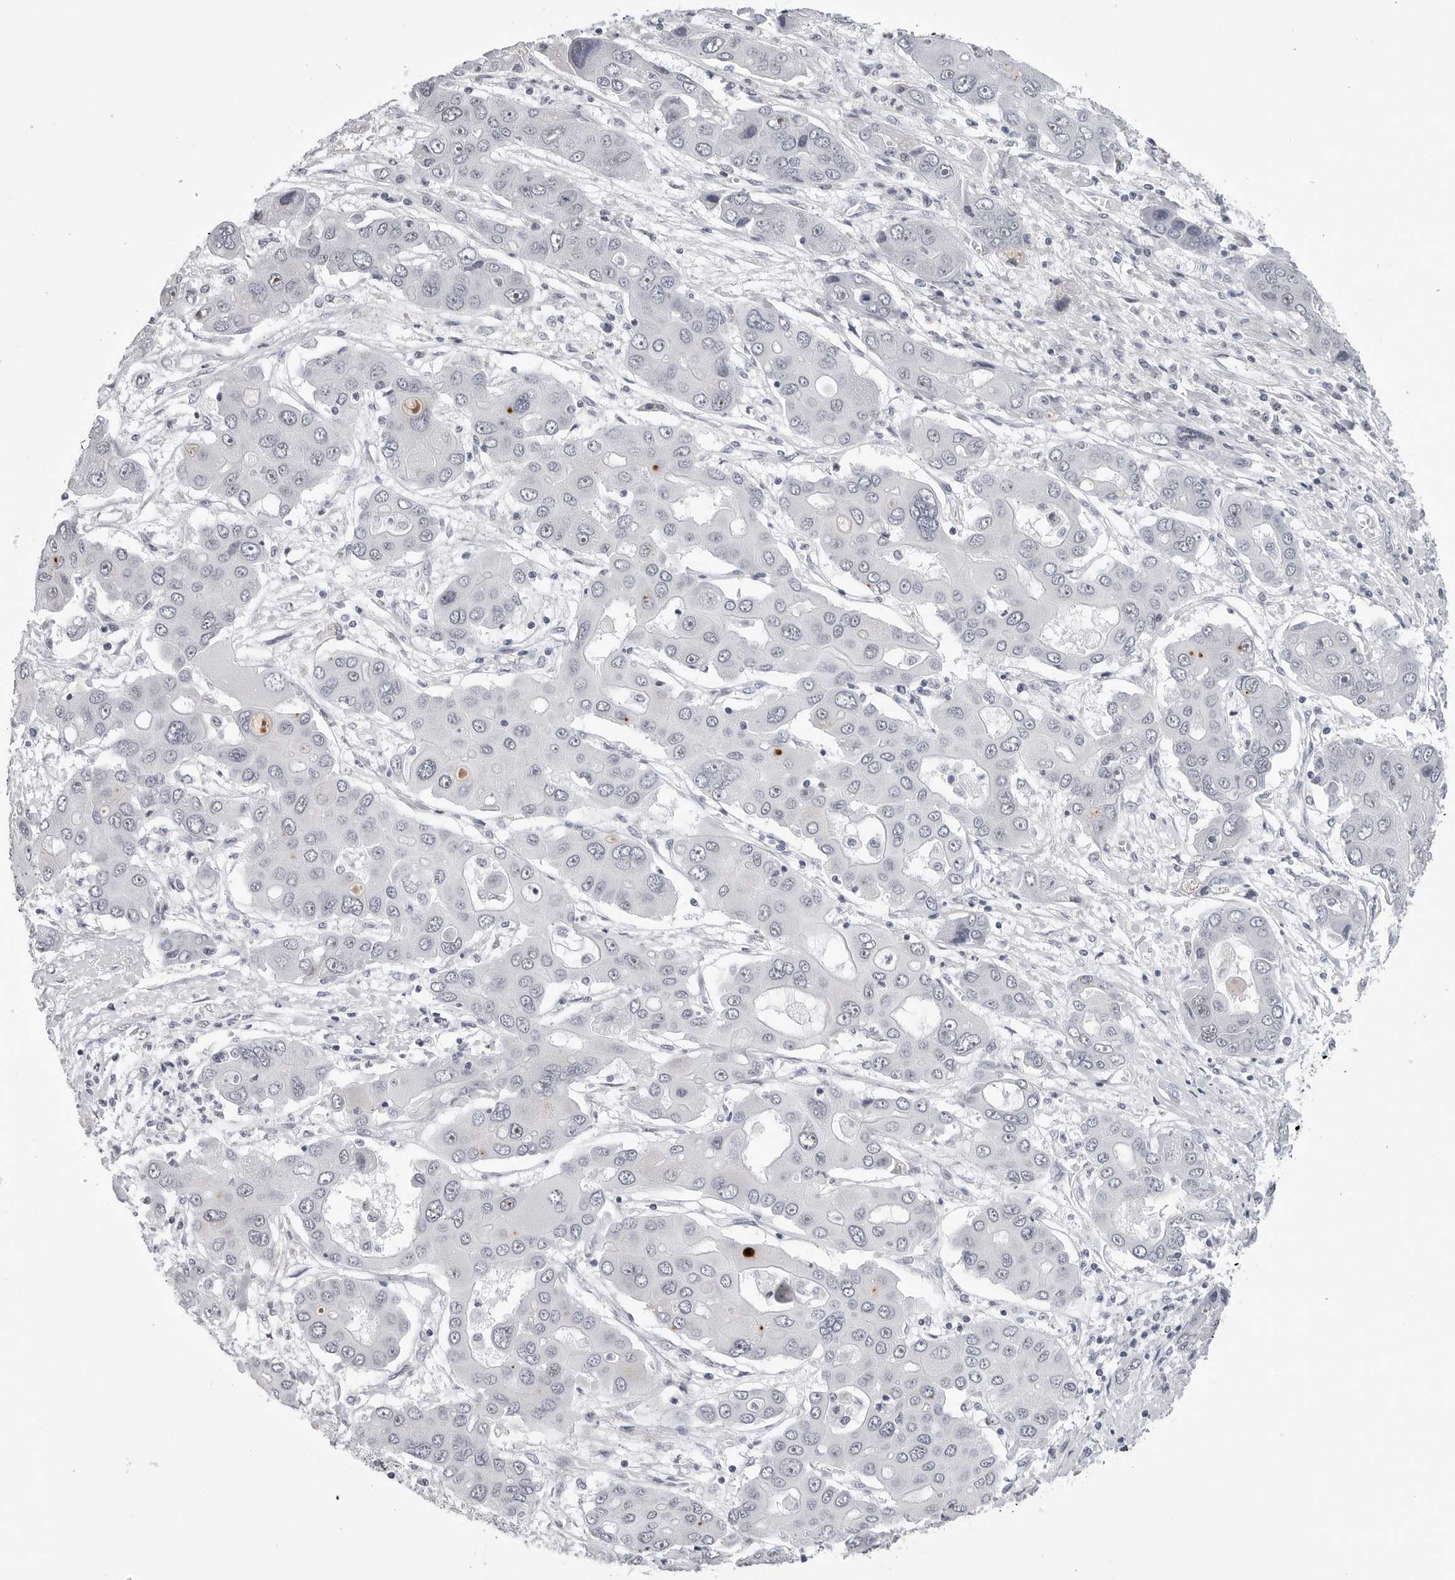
{"staining": {"intensity": "weak", "quantity": "<25%", "location": "nuclear"}, "tissue": "liver cancer", "cell_type": "Tumor cells", "image_type": "cancer", "snomed": [{"axis": "morphology", "description": "Cholangiocarcinoma"}, {"axis": "topography", "description": "Liver"}], "caption": "A micrograph of human cholangiocarcinoma (liver) is negative for staining in tumor cells.", "gene": "GNL2", "patient": {"sex": "male", "age": 67}}